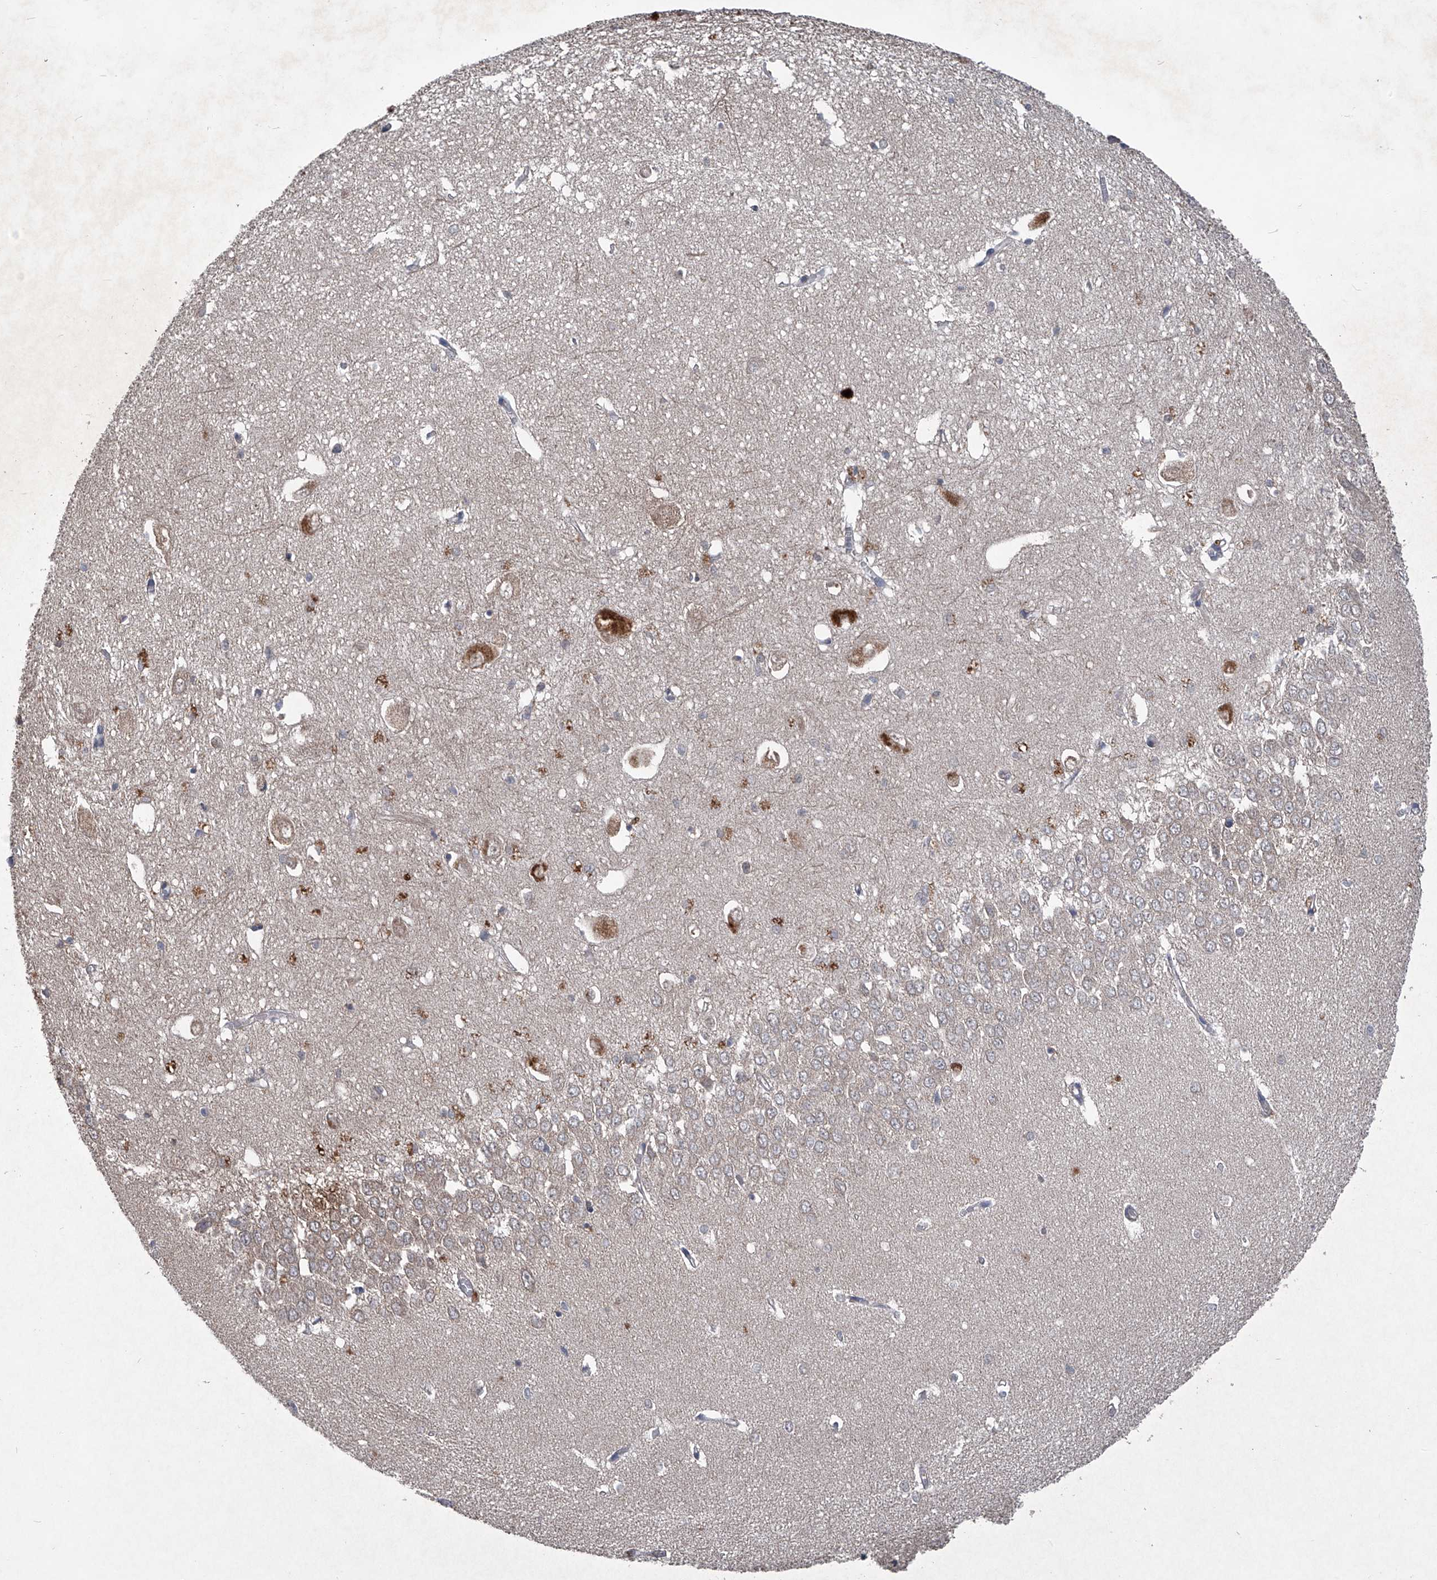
{"staining": {"intensity": "weak", "quantity": "25%-75%", "location": "cytoplasmic/membranous"}, "tissue": "hippocampus", "cell_type": "Glial cells", "image_type": "normal", "snomed": [{"axis": "morphology", "description": "Normal tissue, NOS"}, {"axis": "topography", "description": "Hippocampus"}], "caption": "The photomicrograph displays staining of benign hippocampus, revealing weak cytoplasmic/membranous protein positivity (brown color) within glial cells. (DAB (3,3'-diaminobenzidine) IHC with brightfield microscopy, high magnification).", "gene": "SUMF2", "patient": {"sex": "female", "age": 64}}